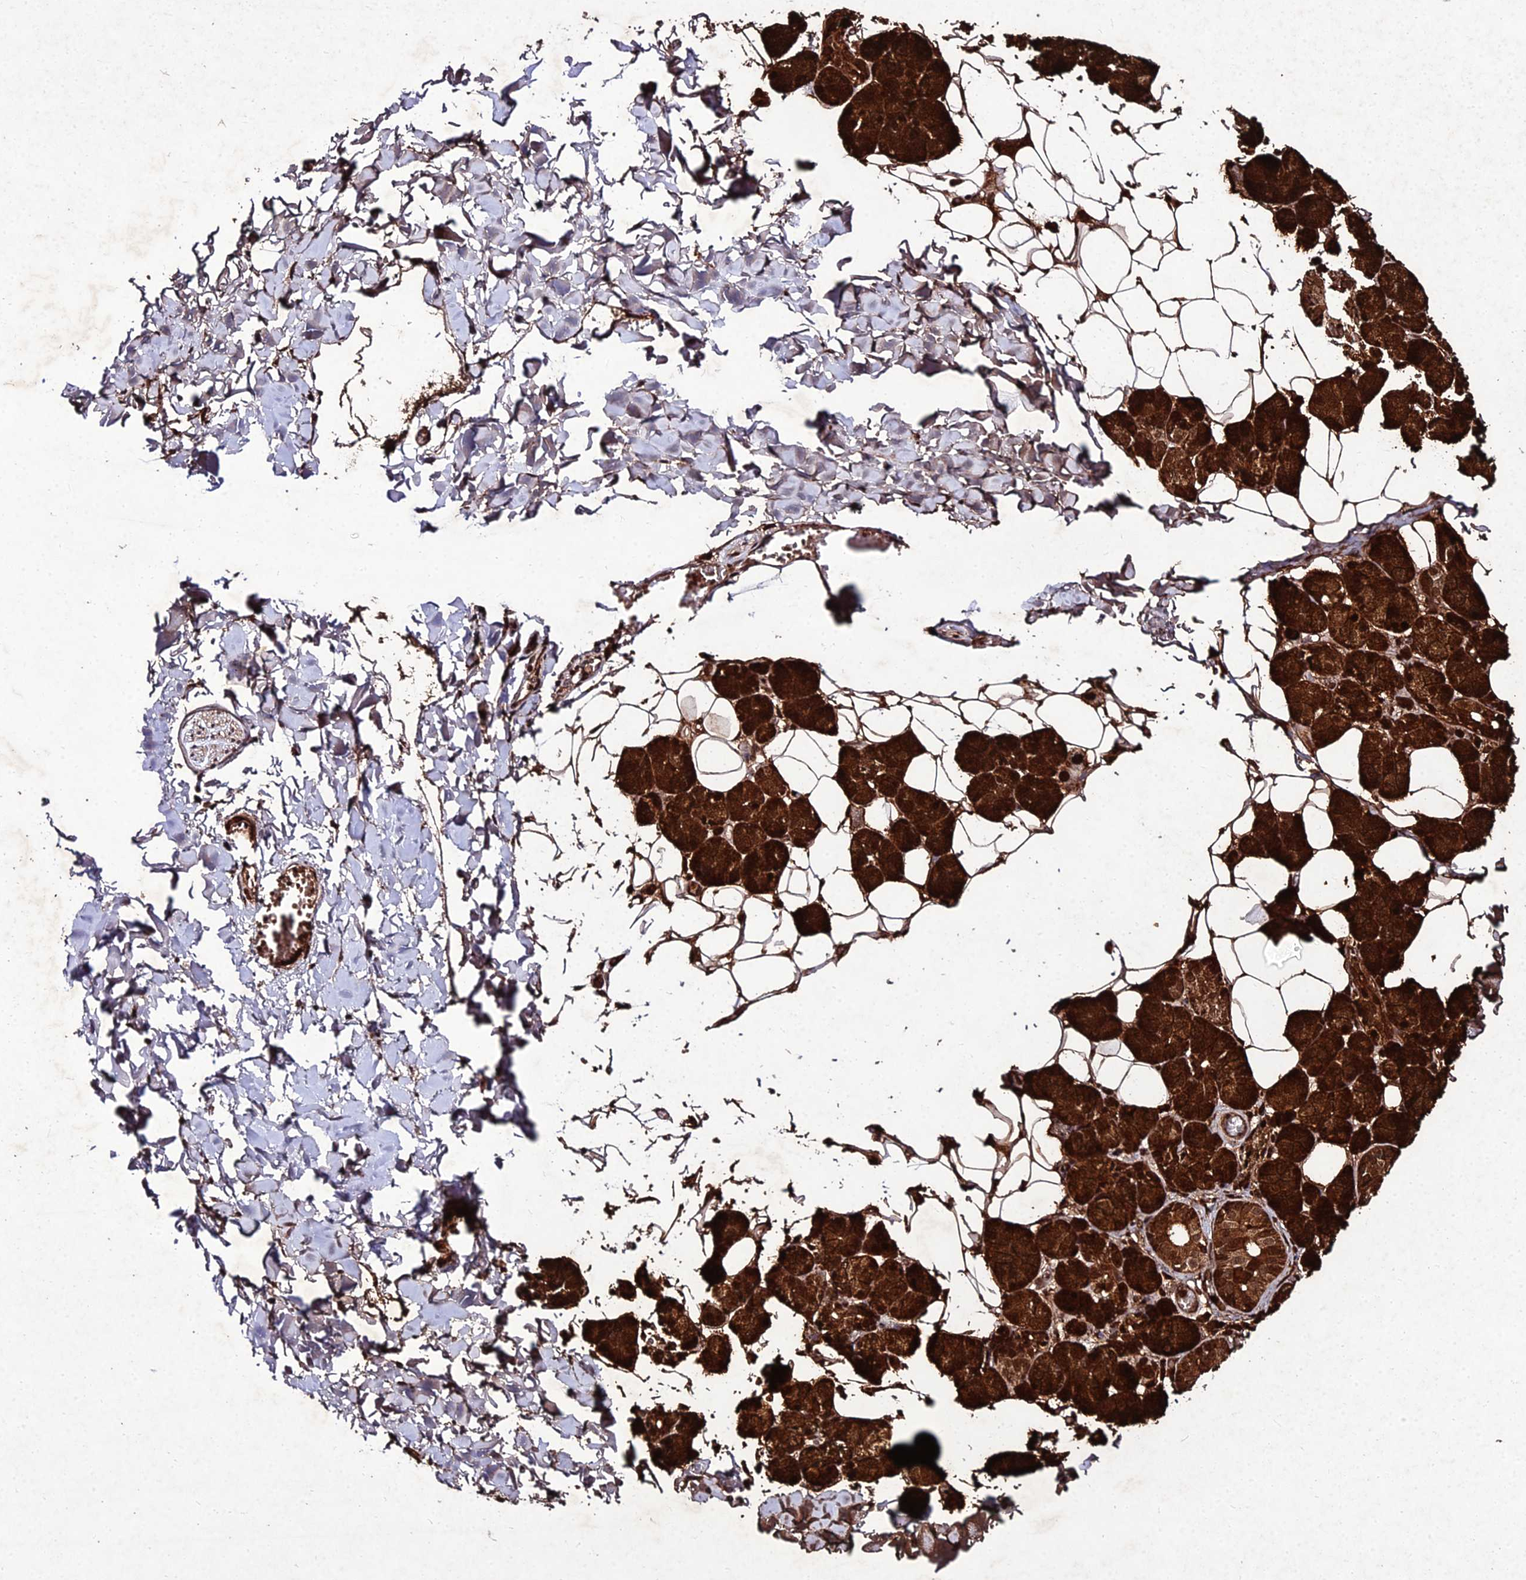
{"staining": {"intensity": "strong", "quantity": ">75%", "location": "cytoplasmic/membranous"}, "tissue": "salivary gland", "cell_type": "Glandular cells", "image_type": "normal", "snomed": [{"axis": "morphology", "description": "Normal tissue, NOS"}, {"axis": "topography", "description": "Salivary gland"}], "caption": "Immunohistochemistry photomicrograph of unremarkable salivary gland stained for a protein (brown), which displays high levels of strong cytoplasmic/membranous expression in about >75% of glandular cells.", "gene": "ZNF766", "patient": {"sex": "female", "age": 33}}